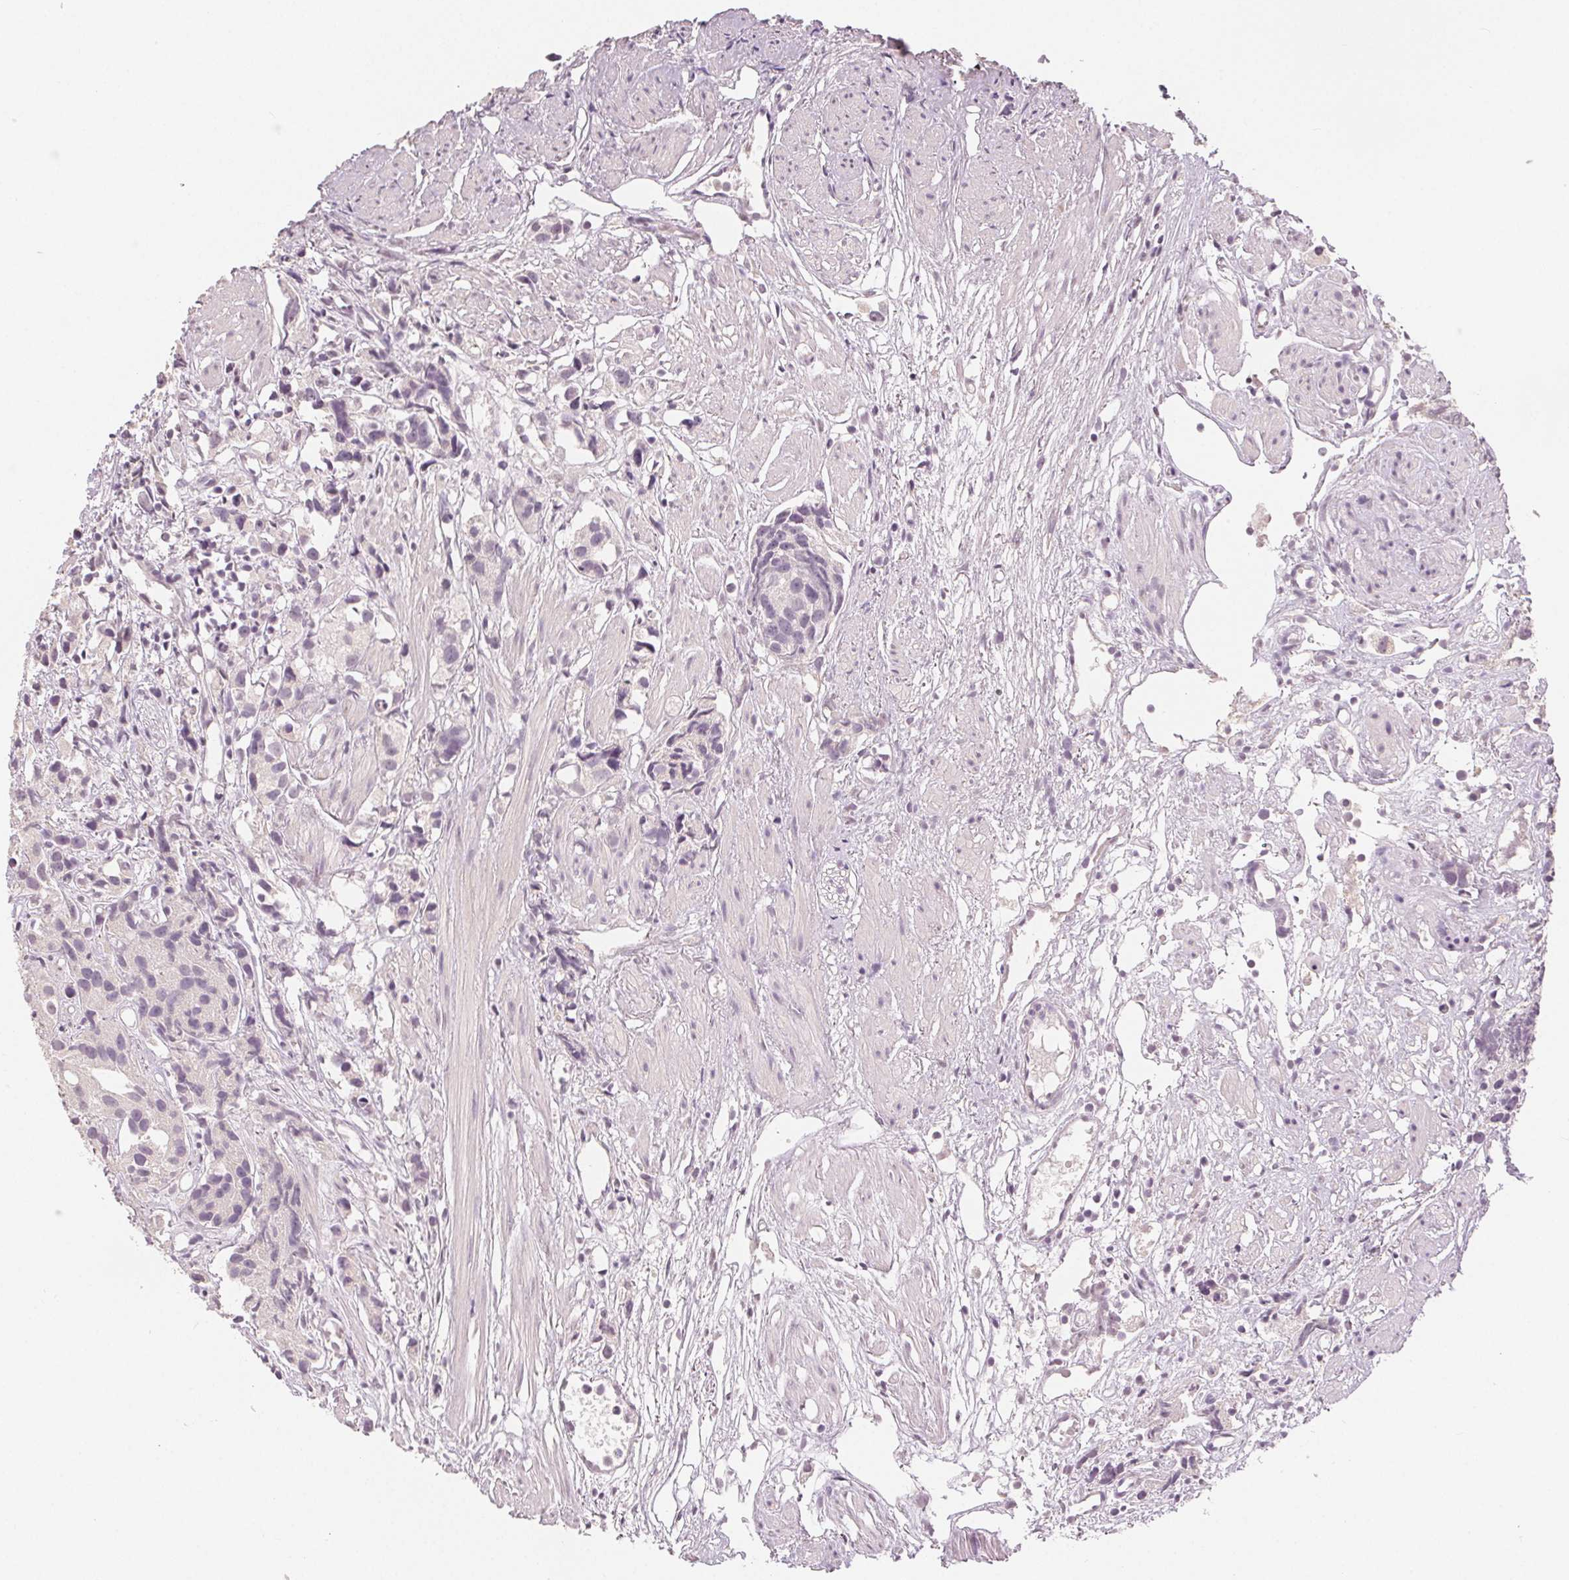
{"staining": {"intensity": "negative", "quantity": "none", "location": "none"}, "tissue": "prostate cancer", "cell_type": "Tumor cells", "image_type": "cancer", "snomed": [{"axis": "morphology", "description": "Adenocarcinoma, High grade"}, {"axis": "topography", "description": "Prostate"}], "caption": "This photomicrograph is of prostate cancer stained with immunohistochemistry (IHC) to label a protein in brown with the nuclei are counter-stained blue. There is no positivity in tumor cells. Nuclei are stained in blue.", "gene": "SLC27A5", "patient": {"sex": "male", "age": 68}}